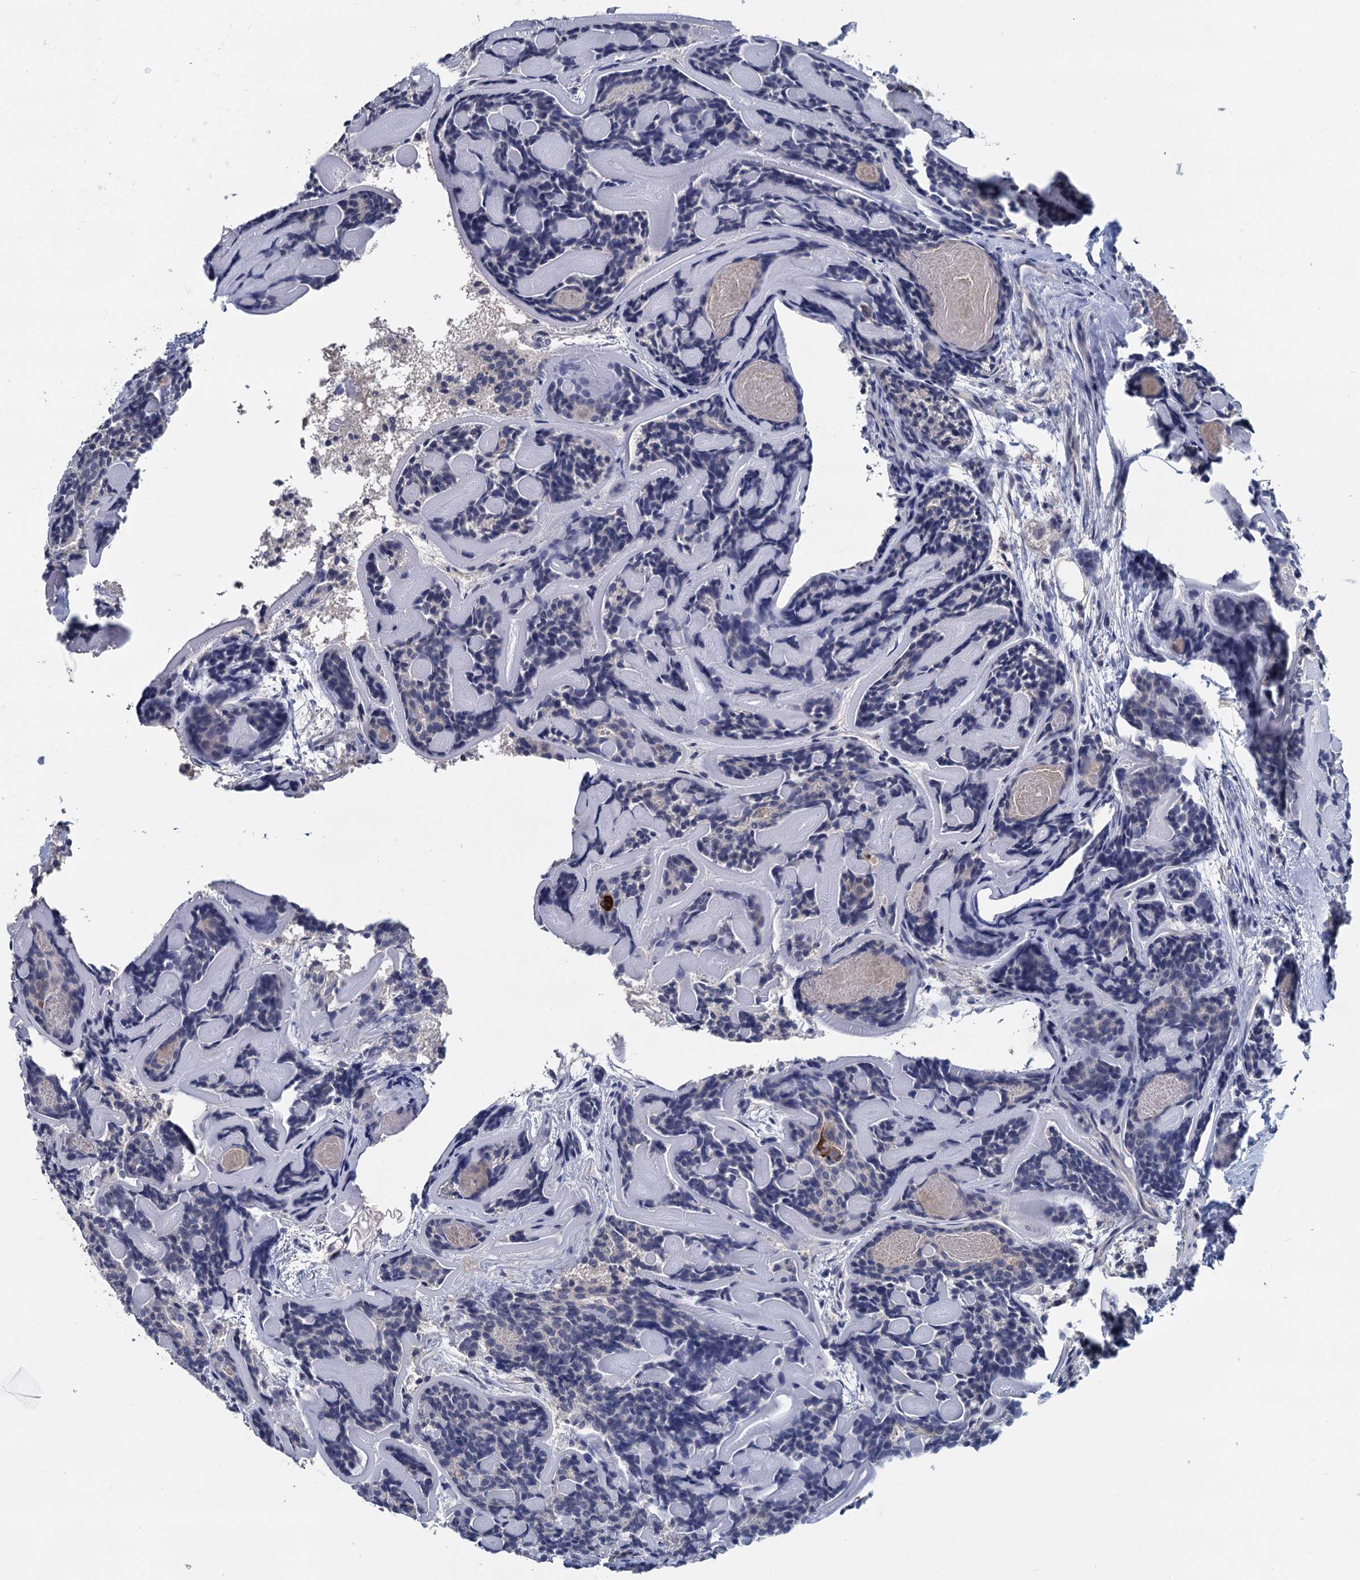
{"staining": {"intensity": "negative", "quantity": "none", "location": "none"}, "tissue": "head and neck cancer", "cell_type": "Tumor cells", "image_type": "cancer", "snomed": [{"axis": "morphology", "description": "Adenocarcinoma, NOS"}, {"axis": "topography", "description": "Salivary gland"}, {"axis": "topography", "description": "Head-Neck"}], "caption": "The histopathology image shows no significant positivity in tumor cells of head and neck cancer.", "gene": "ACSM3", "patient": {"sex": "female", "age": 63}}